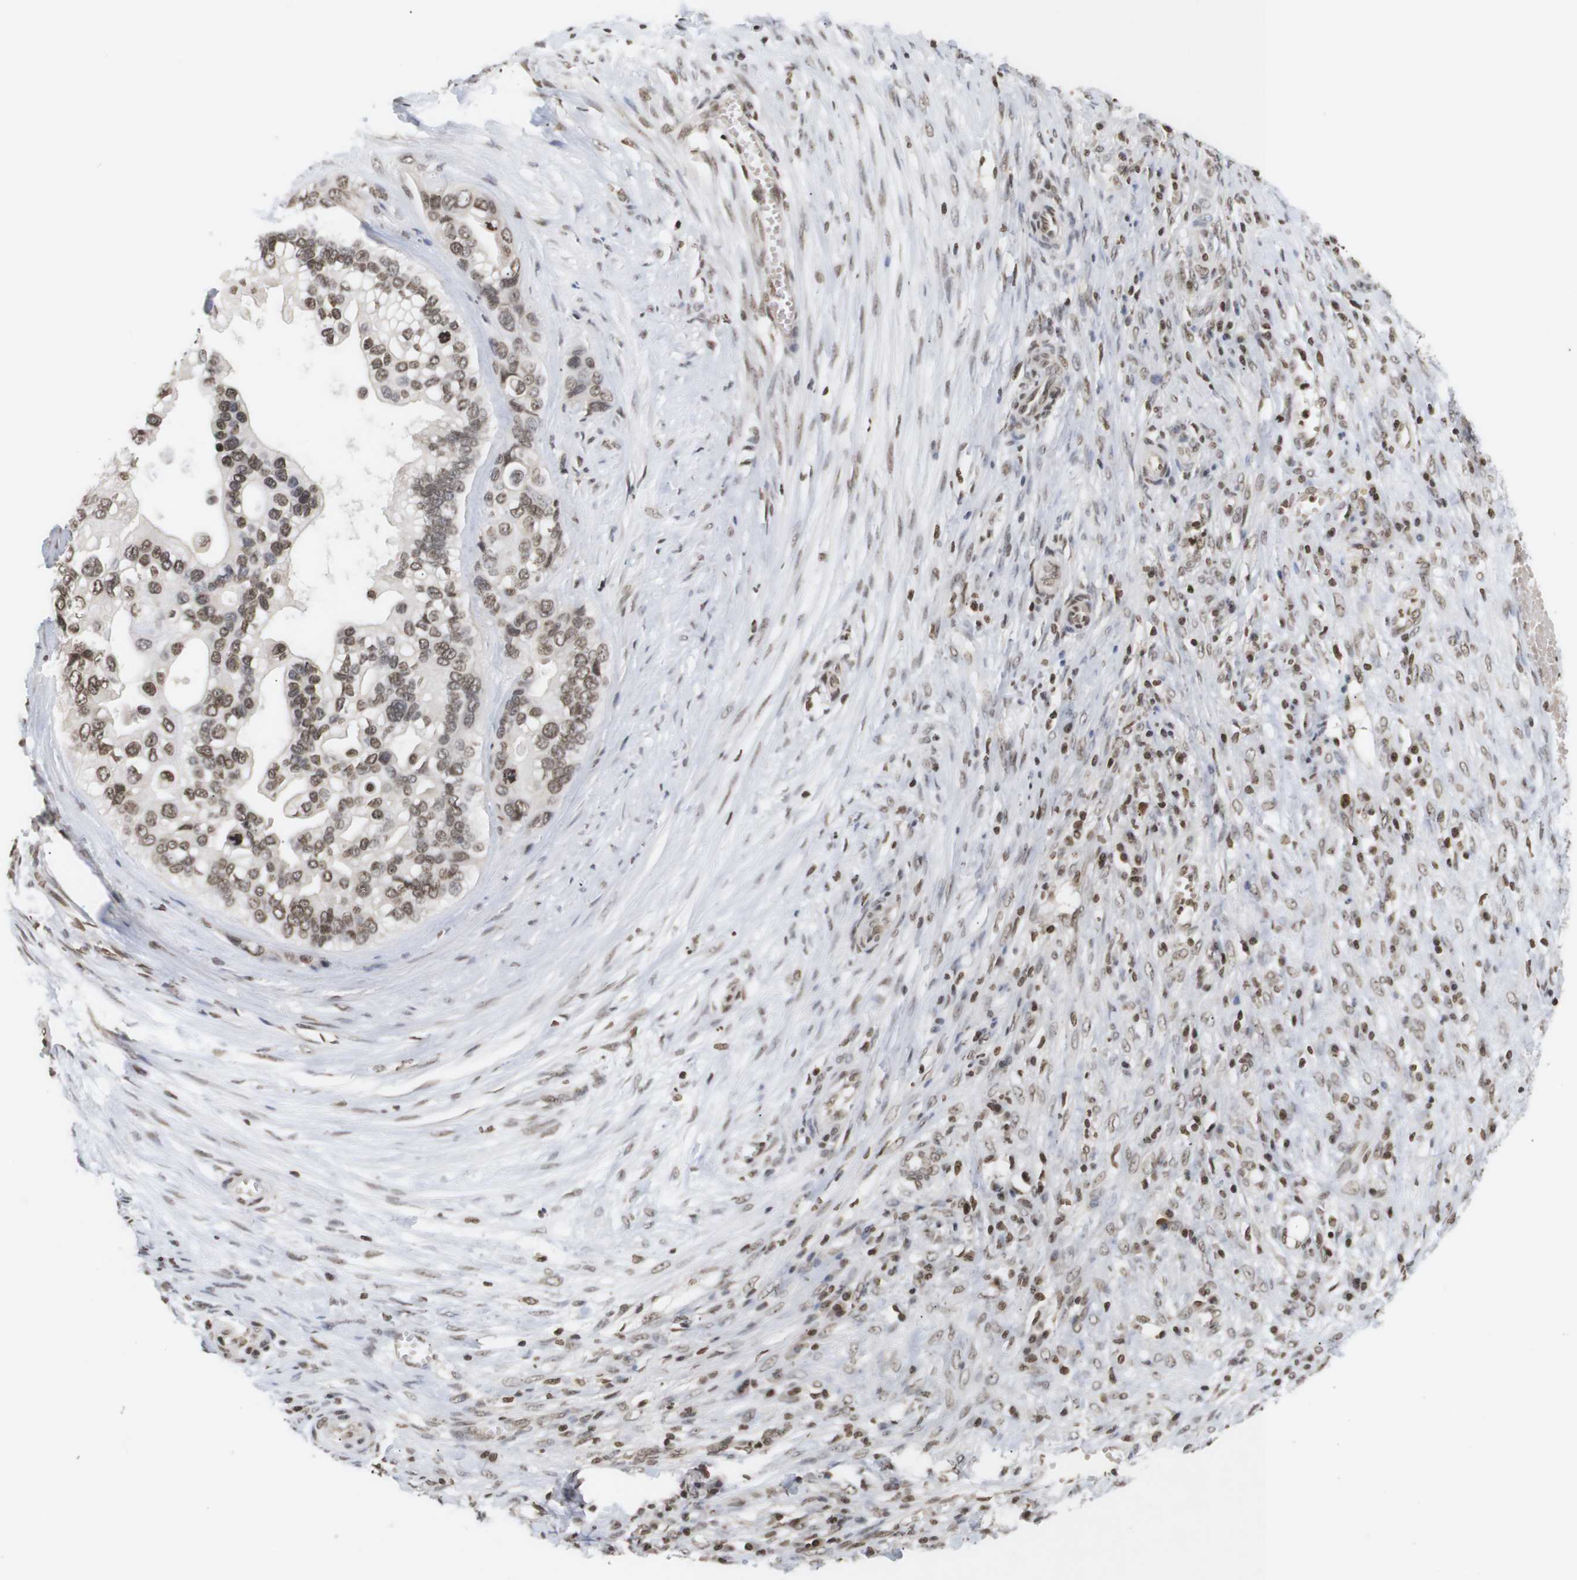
{"staining": {"intensity": "moderate", "quantity": ">75%", "location": "nuclear"}, "tissue": "ovarian cancer", "cell_type": "Tumor cells", "image_type": "cancer", "snomed": [{"axis": "morphology", "description": "Cystadenocarcinoma, mucinous, NOS"}, {"axis": "topography", "description": "Ovary"}], "caption": "Human mucinous cystadenocarcinoma (ovarian) stained with a protein marker reveals moderate staining in tumor cells.", "gene": "ETV5", "patient": {"sex": "female", "age": 80}}